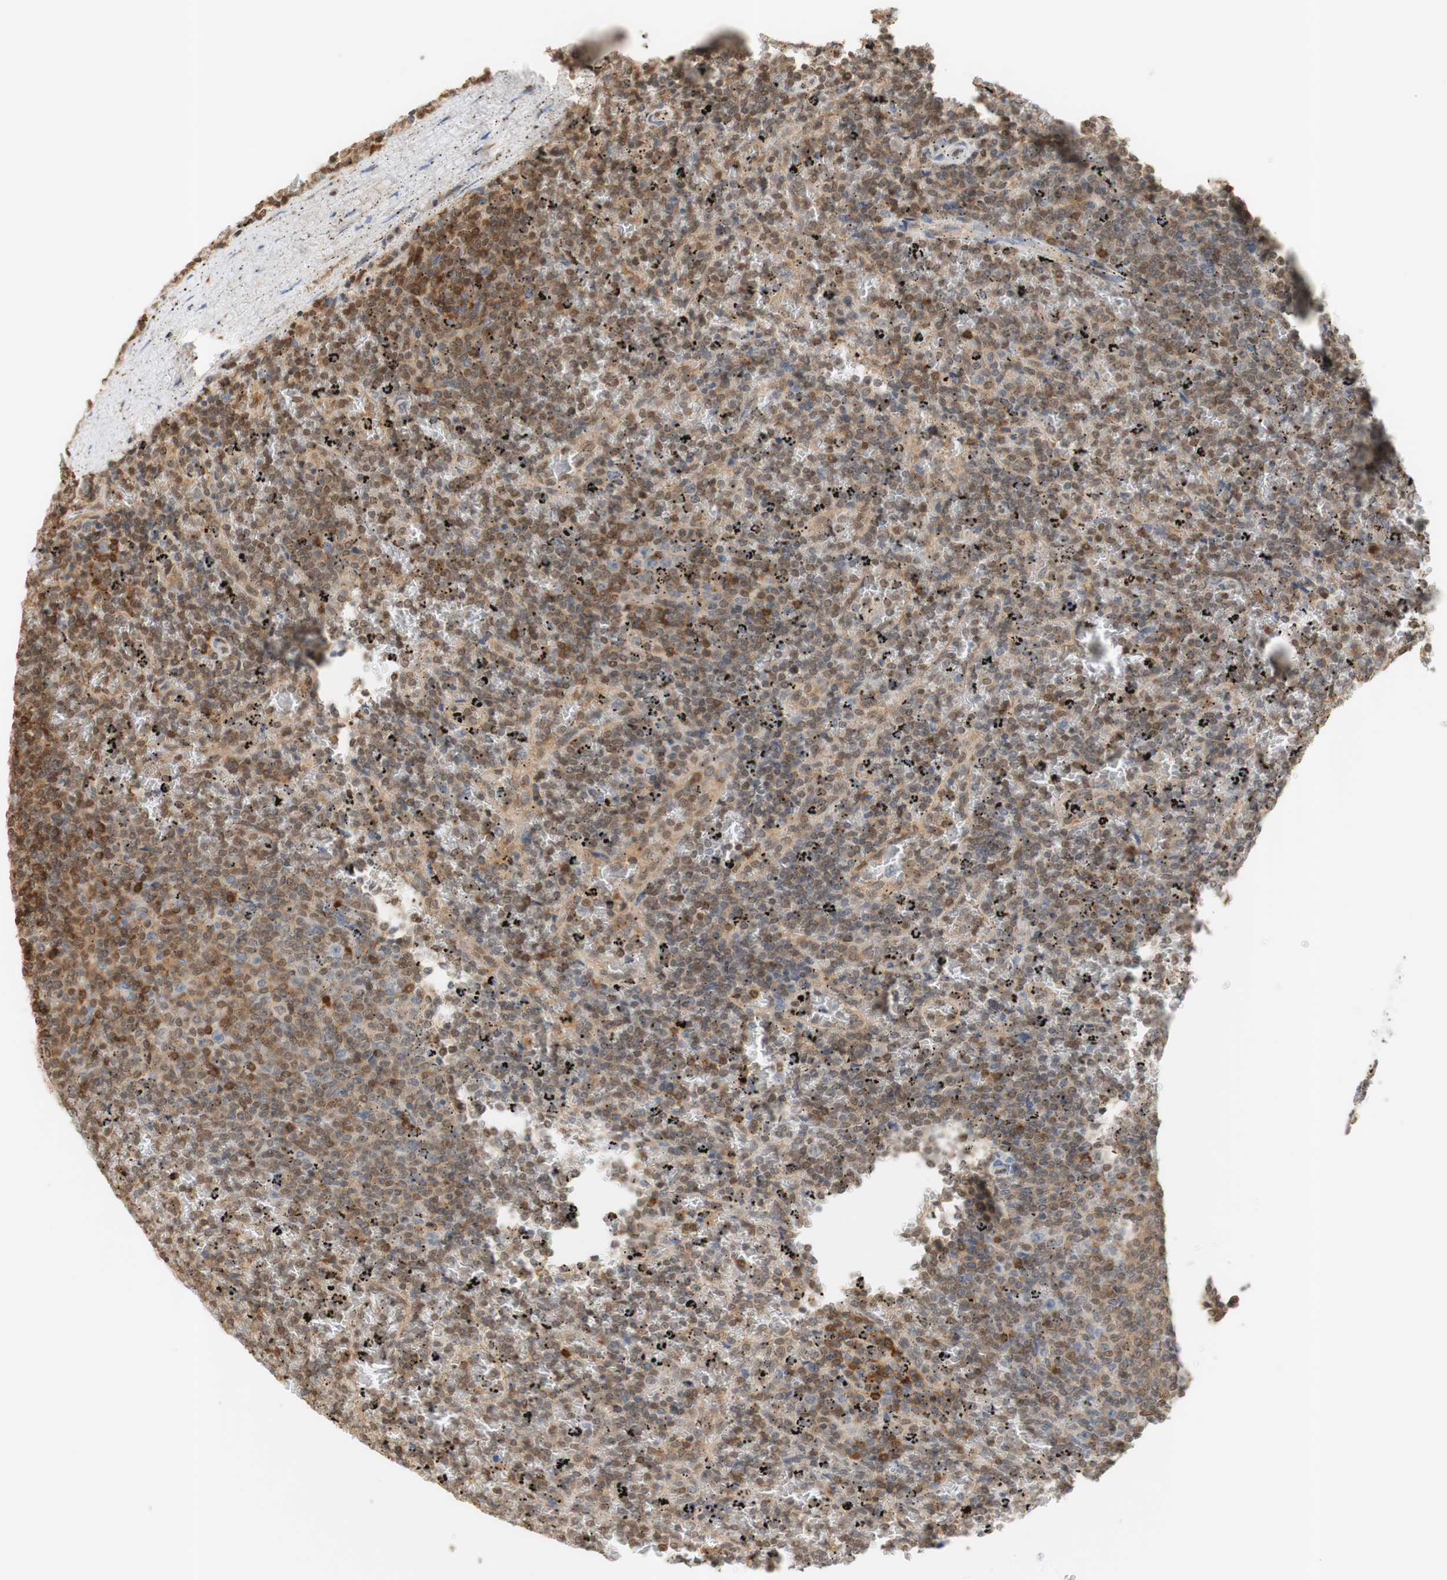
{"staining": {"intensity": "moderate", "quantity": ">75%", "location": "cytoplasmic/membranous"}, "tissue": "lymphoma", "cell_type": "Tumor cells", "image_type": "cancer", "snomed": [{"axis": "morphology", "description": "Malignant lymphoma, non-Hodgkin's type, Low grade"}, {"axis": "topography", "description": "Spleen"}], "caption": "A brown stain labels moderate cytoplasmic/membranous expression of a protein in human malignant lymphoma, non-Hodgkin's type (low-grade) tumor cells.", "gene": "NAP1L4", "patient": {"sex": "female", "age": 77}}